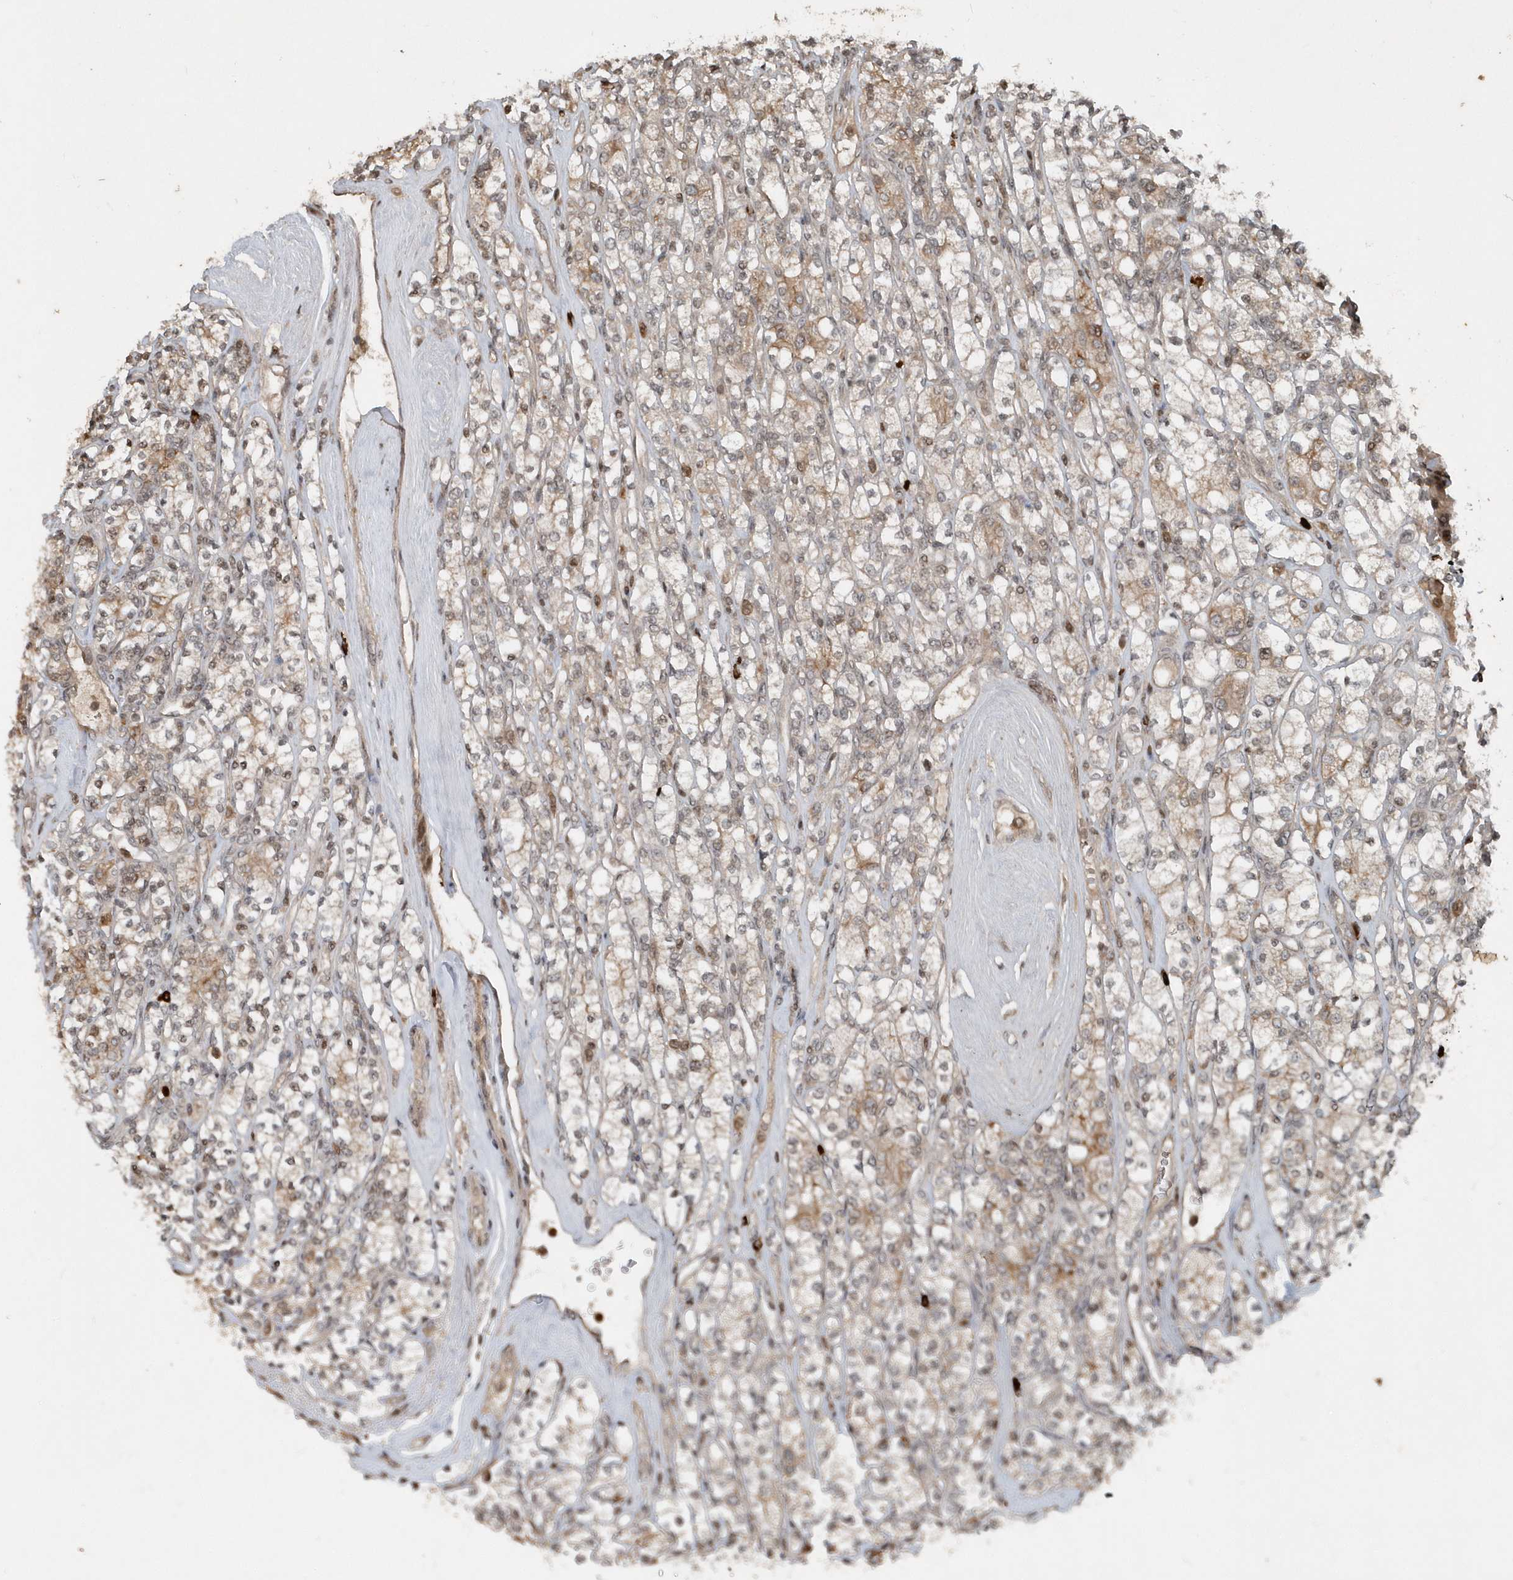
{"staining": {"intensity": "weak", "quantity": "25%-75%", "location": "cytoplasmic/membranous,nuclear"}, "tissue": "renal cancer", "cell_type": "Tumor cells", "image_type": "cancer", "snomed": [{"axis": "morphology", "description": "Adenocarcinoma, NOS"}, {"axis": "topography", "description": "Kidney"}], "caption": "High-power microscopy captured an immunohistochemistry histopathology image of renal cancer, revealing weak cytoplasmic/membranous and nuclear expression in about 25%-75% of tumor cells.", "gene": "EIF2B1", "patient": {"sex": "male", "age": 77}}